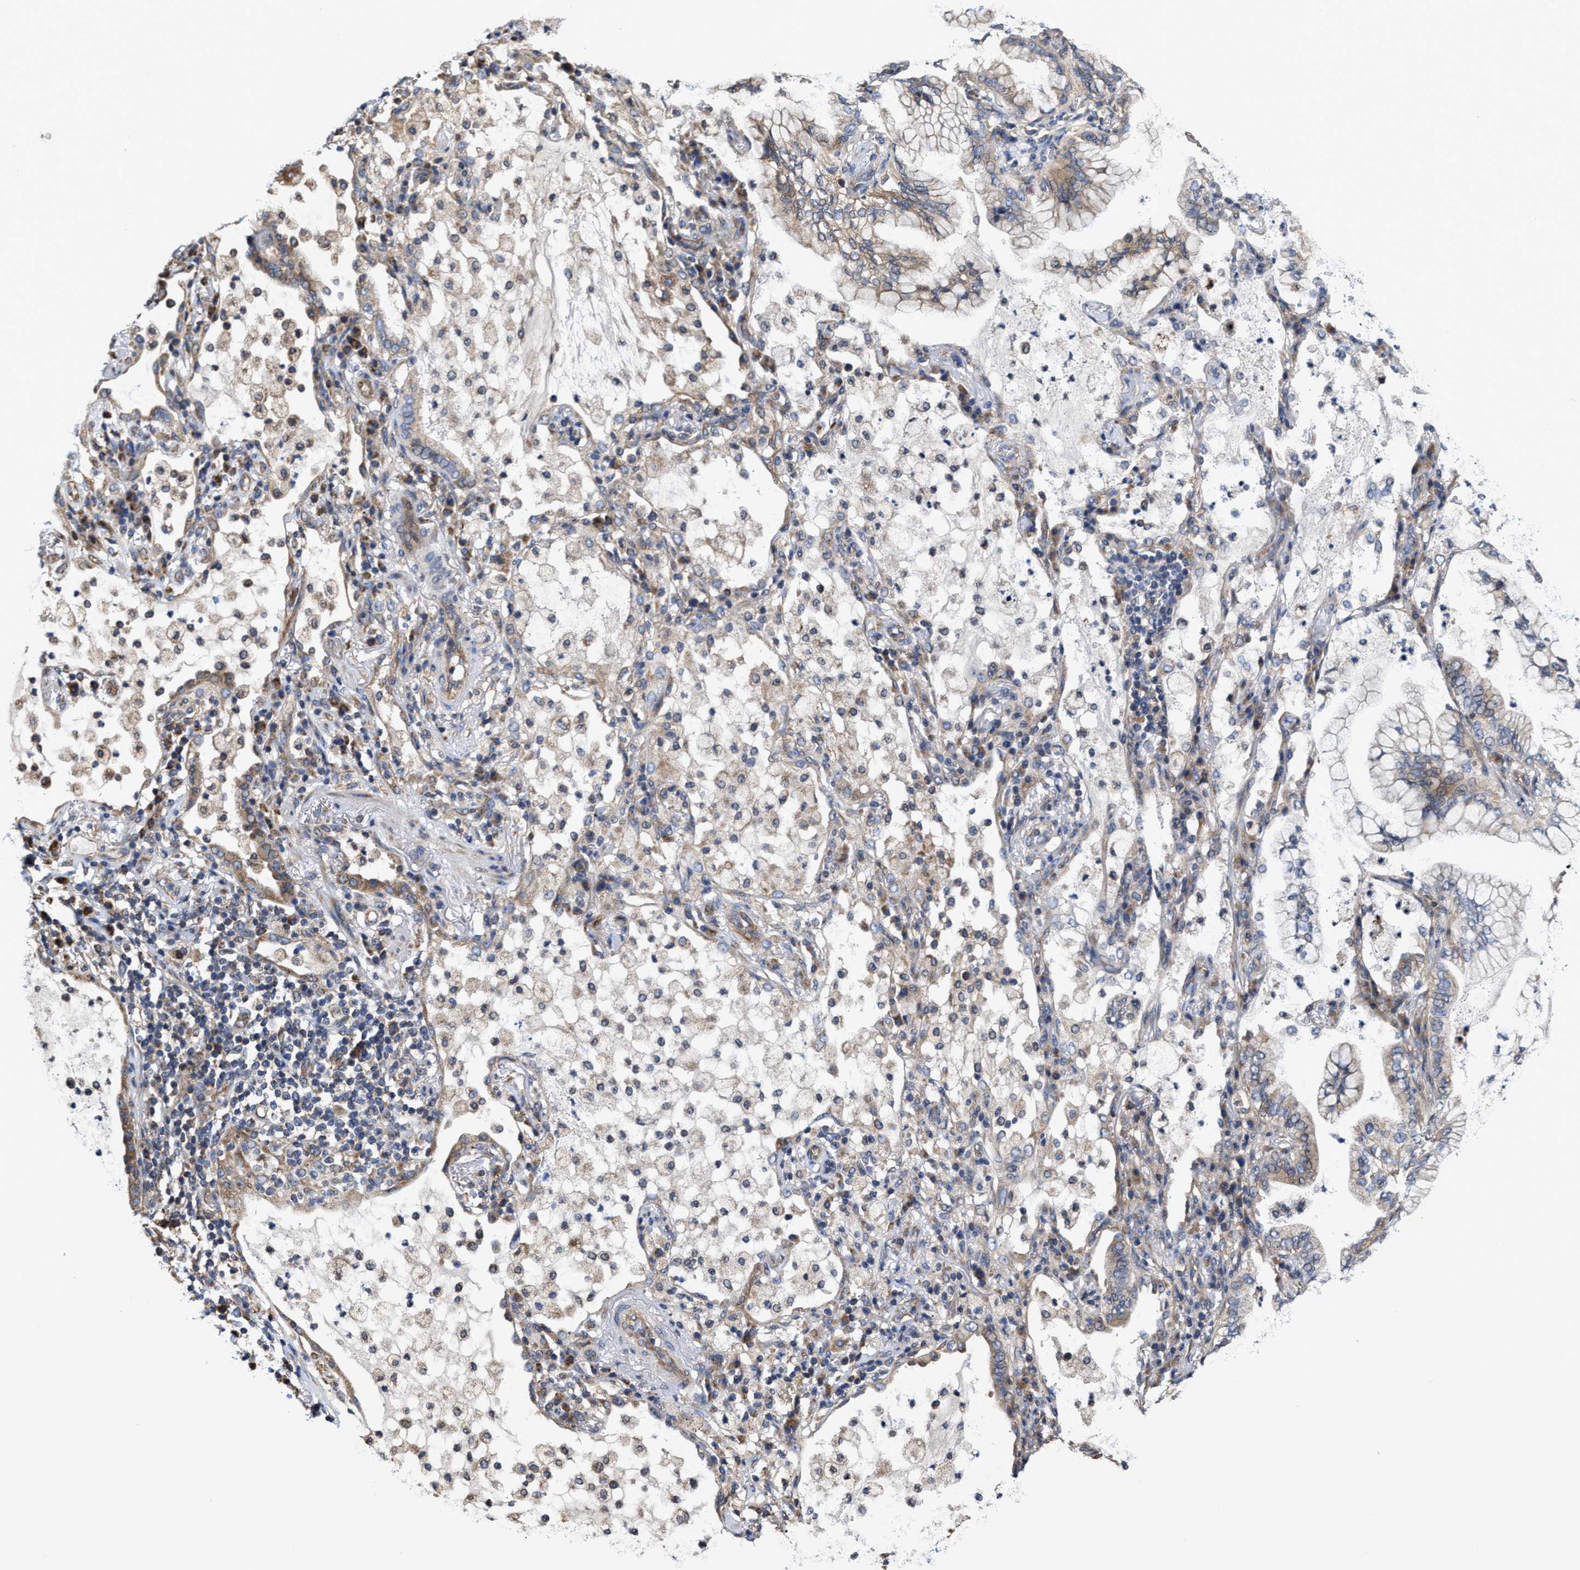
{"staining": {"intensity": "weak", "quantity": "25%-75%", "location": "cytoplasmic/membranous"}, "tissue": "lung cancer", "cell_type": "Tumor cells", "image_type": "cancer", "snomed": [{"axis": "morphology", "description": "Adenocarcinoma, NOS"}, {"axis": "topography", "description": "Lung"}], "caption": "This histopathology image shows immunohistochemistry staining of human lung cancer, with low weak cytoplasmic/membranous positivity in about 25%-75% of tumor cells.", "gene": "TRAF6", "patient": {"sex": "female", "age": 70}}